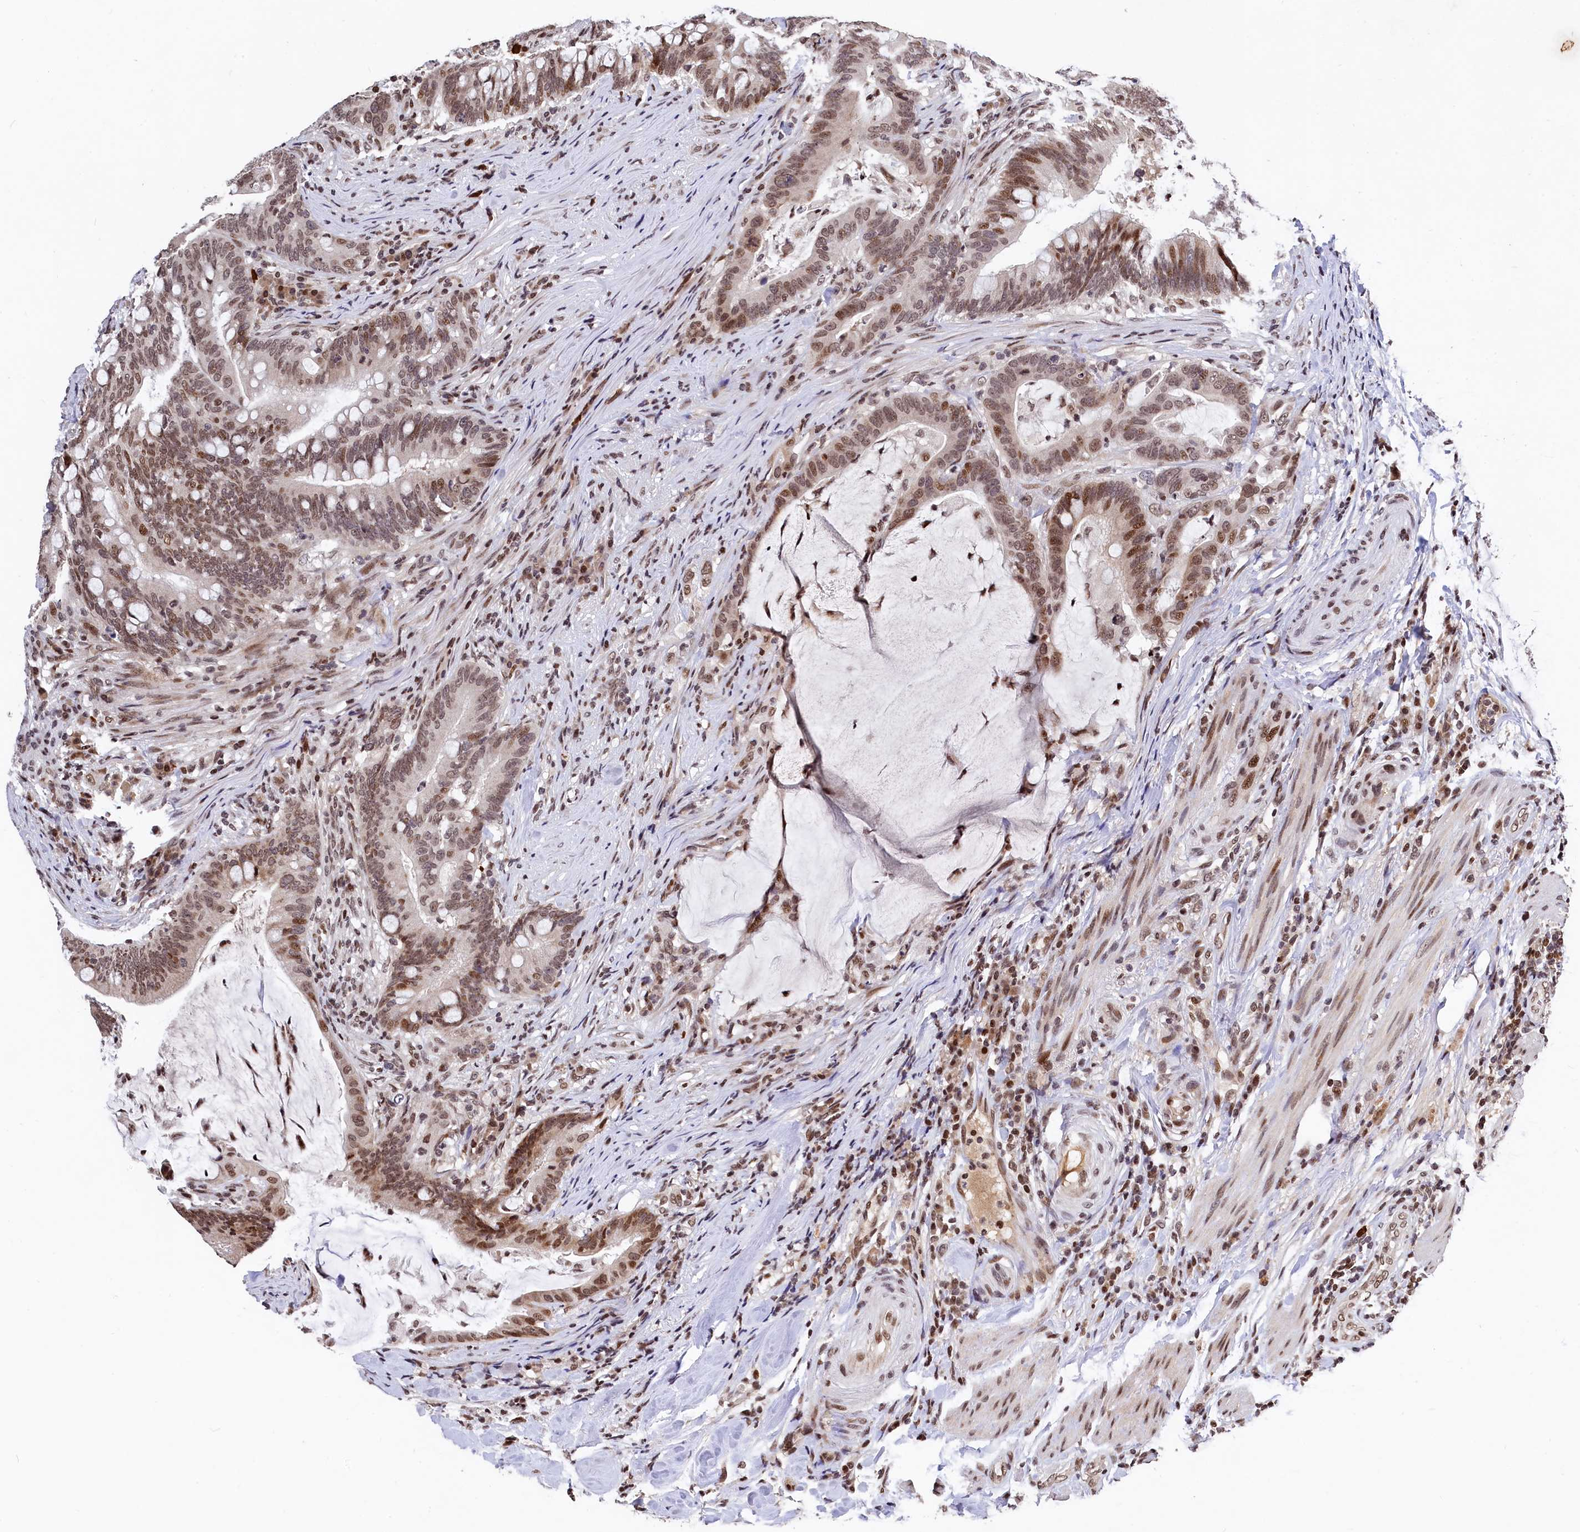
{"staining": {"intensity": "moderate", "quantity": ">75%", "location": "cytoplasmic/membranous,nuclear"}, "tissue": "colorectal cancer", "cell_type": "Tumor cells", "image_type": "cancer", "snomed": [{"axis": "morphology", "description": "Adenocarcinoma, NOS"}, {"axis": "topography", "description": "Colon"}], "caption": "Protein staining of colorectal cancer (adenocarcinoma) tissue exhibits moderate cytoplasmic/membranous and nuclear positivity in about >75% of tumor cells.", "gene": "FAM217B", "patient": {"sex": "female", "age": 66}}